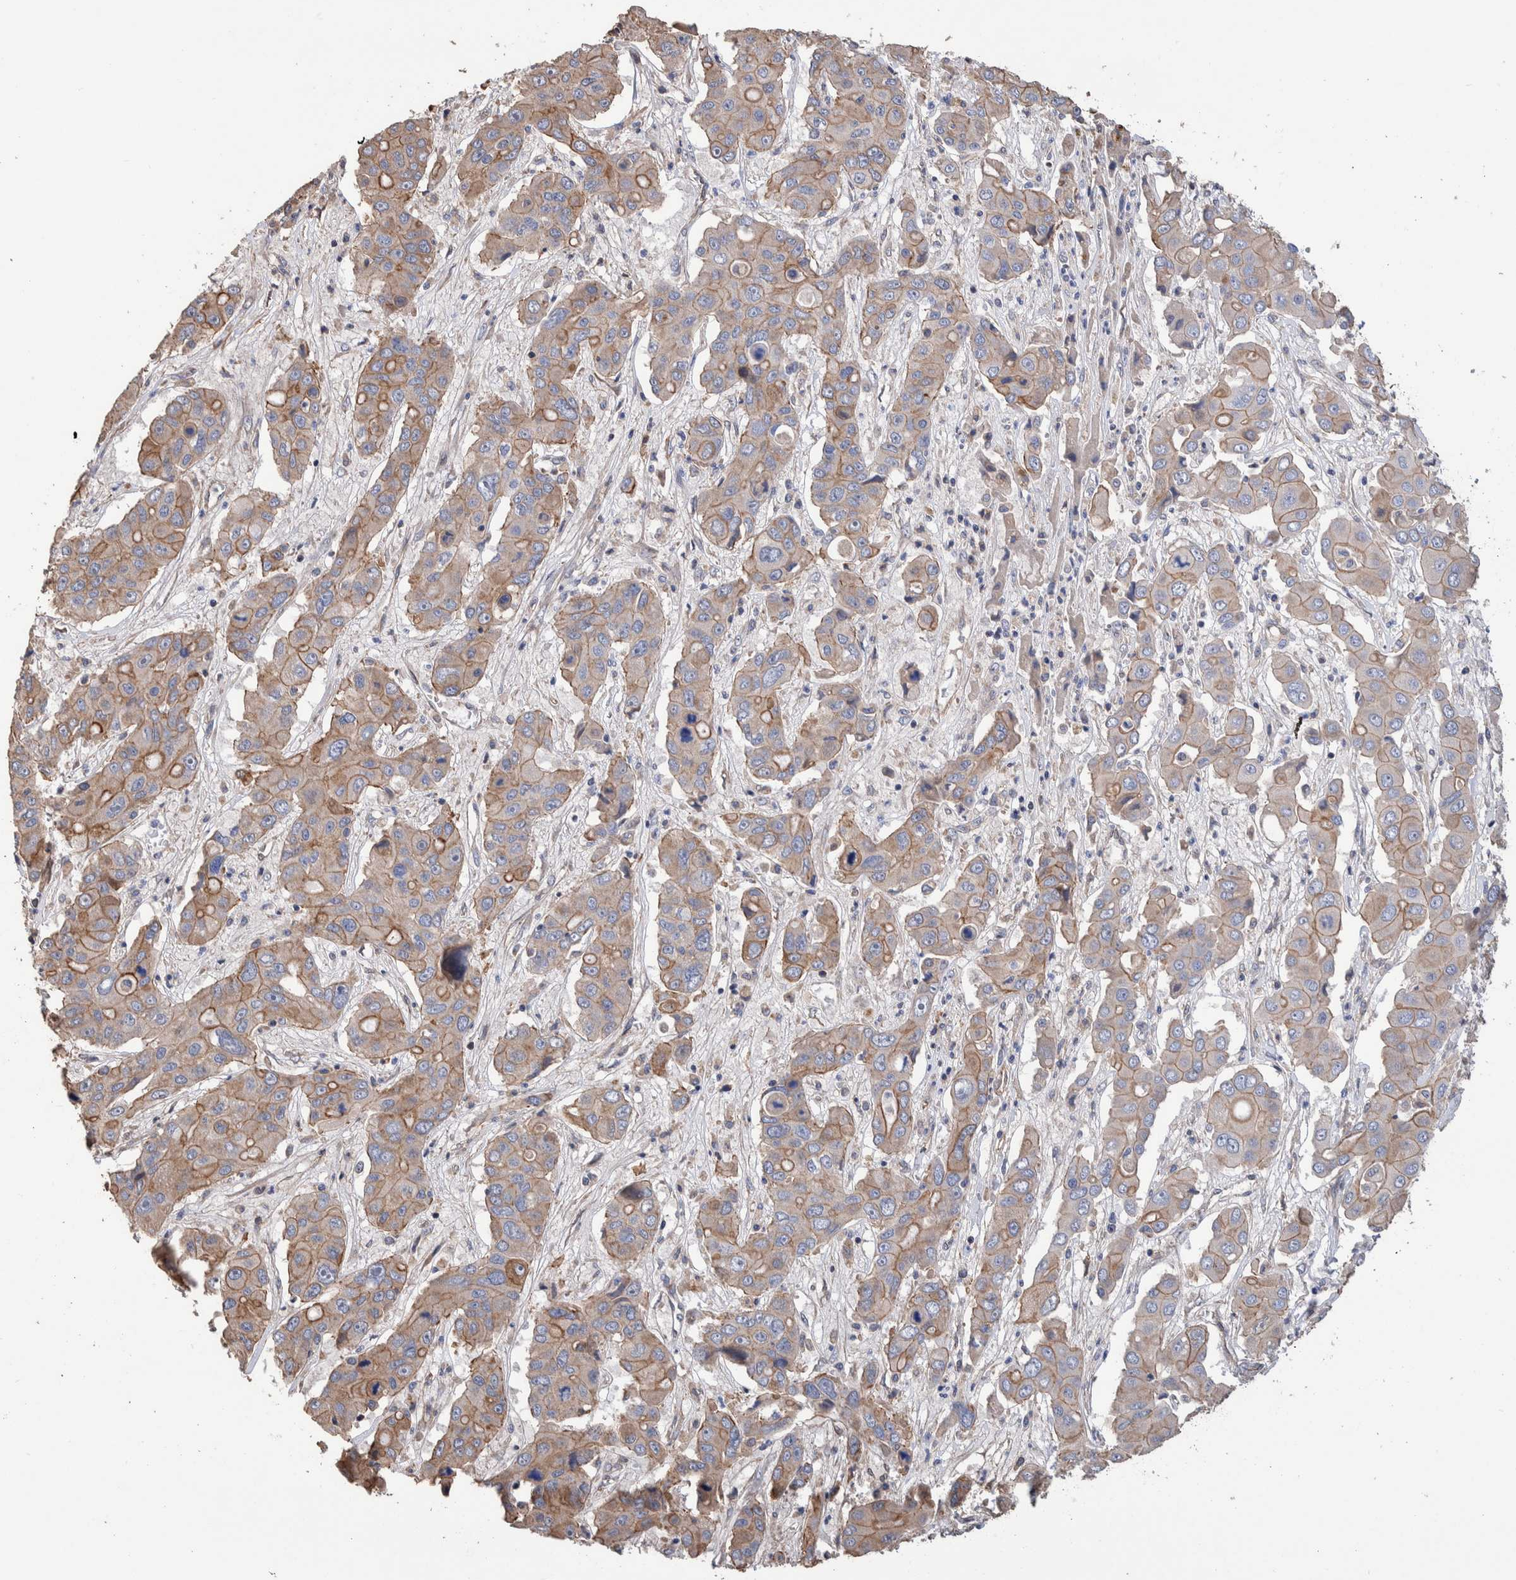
{"staining": {"intensity": "moderate", "quantity": "25%-75%", "location": "cytoplasmic/membranous"}, "tissue": "liver cancer", "cell_type": "Tumor cells", "image_type": "cancer", "snomed": [{"axis": "morphology", "description": "Cholangiocarcinoma"}, {"axis": "topography", "description": "Liver"}], "caption": "Approximately 25%-75% of tumor cells in liver cancer (cholangiocarcinoma) exhibit moderate cytoplasmic/membranous protein expression as visualized by brown immunohistochemical staining.", "gene": "SLC45A4", "patient": {"sex": "male", "age": 67}}